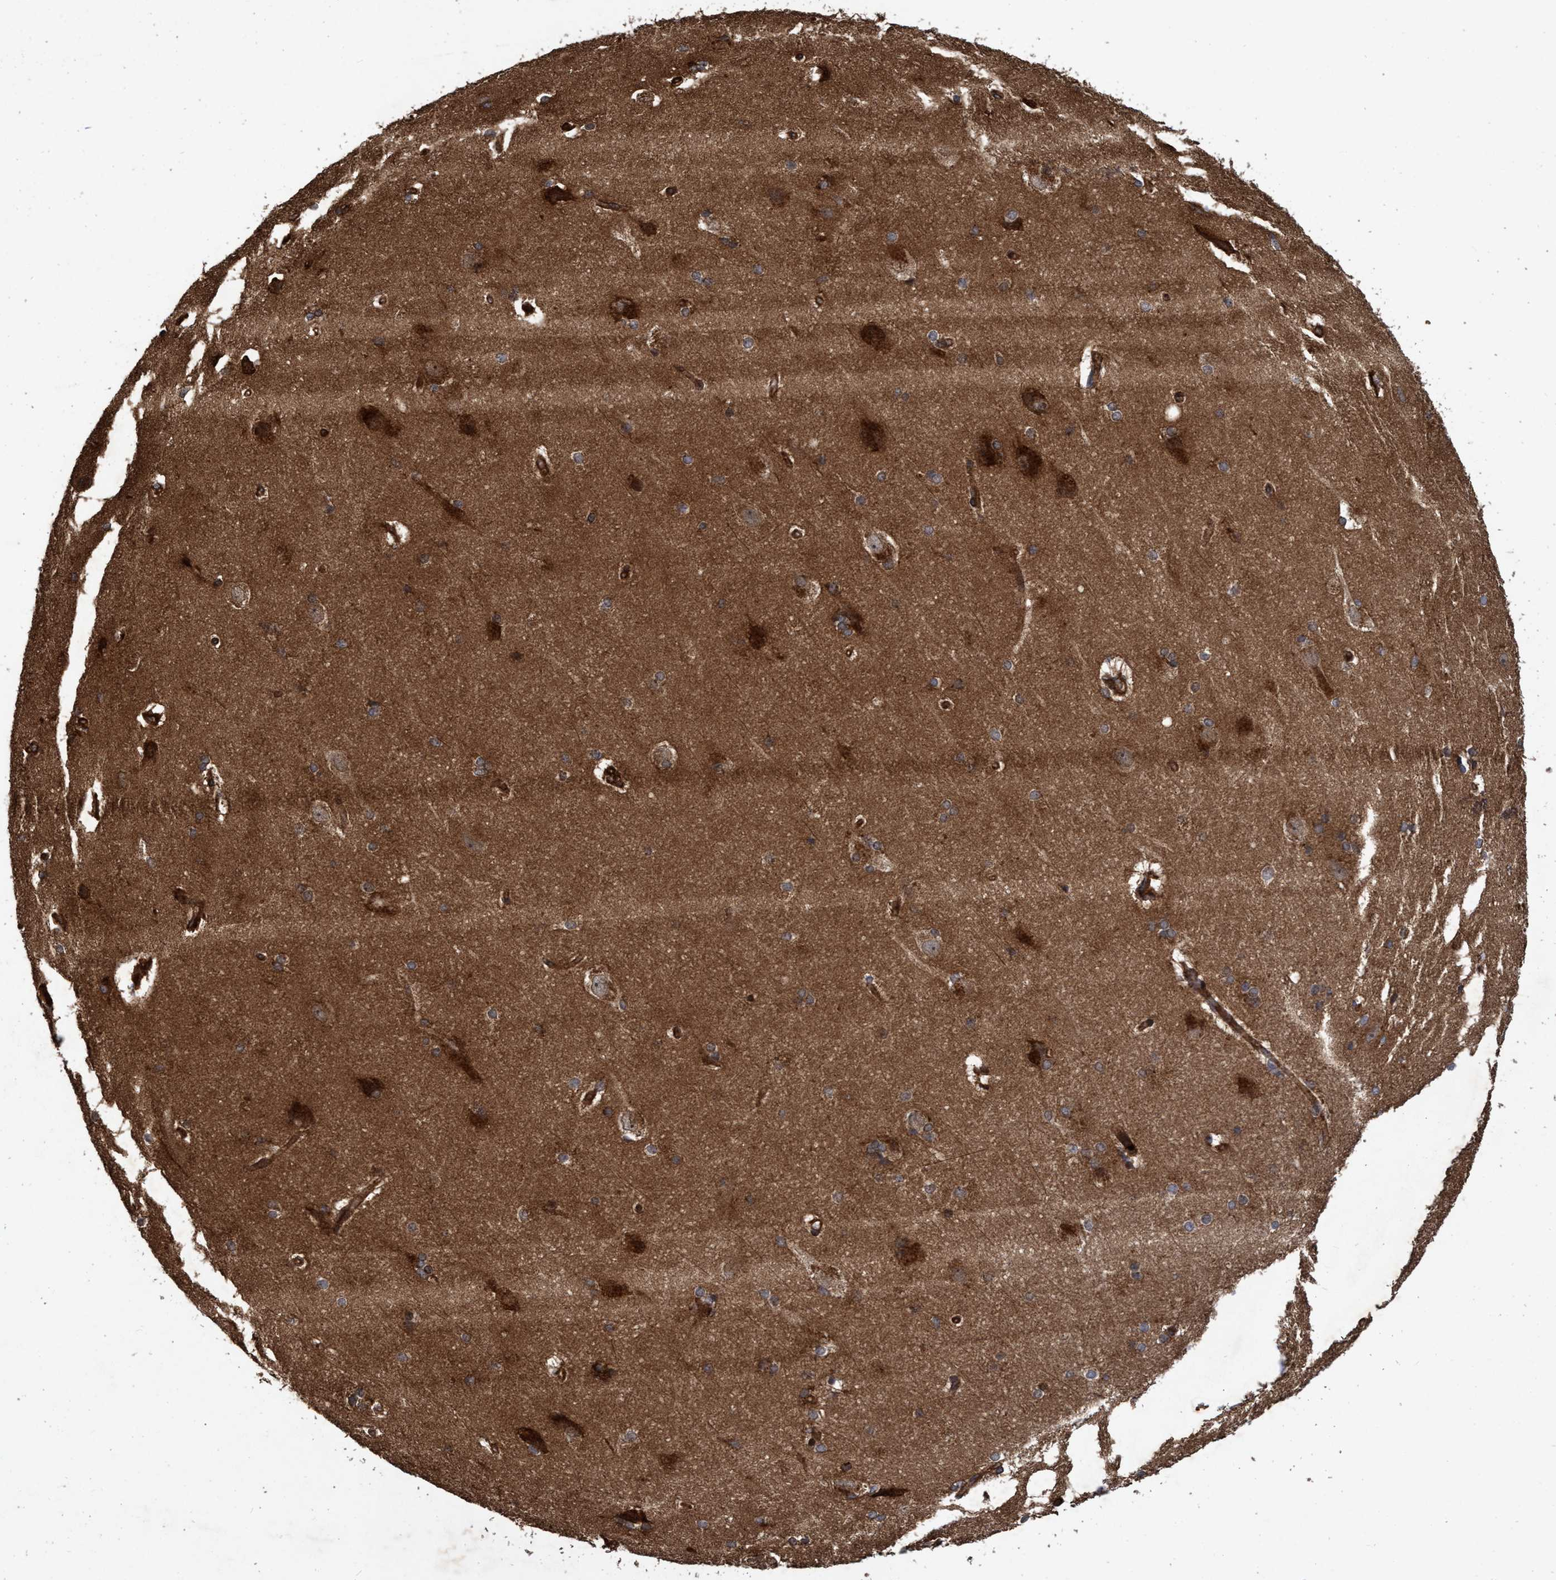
{"staining": {"intensity": "strong", "quantity": ">75%", "location": "cytoplasmic/membranous"}, "tissue": "cerebral cortex", "cell_type": "Endothelial cells", "image_type": "normal", "snomed": [{"axis": "morphology", "description": "Normal tissue, NOS"}, {"axis": "topography", "description": "Cerebral cortex"}, {"axis": "topography", "description": "Hippocampus"}], "caption": "Cerebral cortex stained for a protein (brown) exhibits strong cytoplasmic/membranous positive expression in about >75% of endothelial cells.", "gene": "CHMP6", "patient": {"sex": "female", "age": 19}}